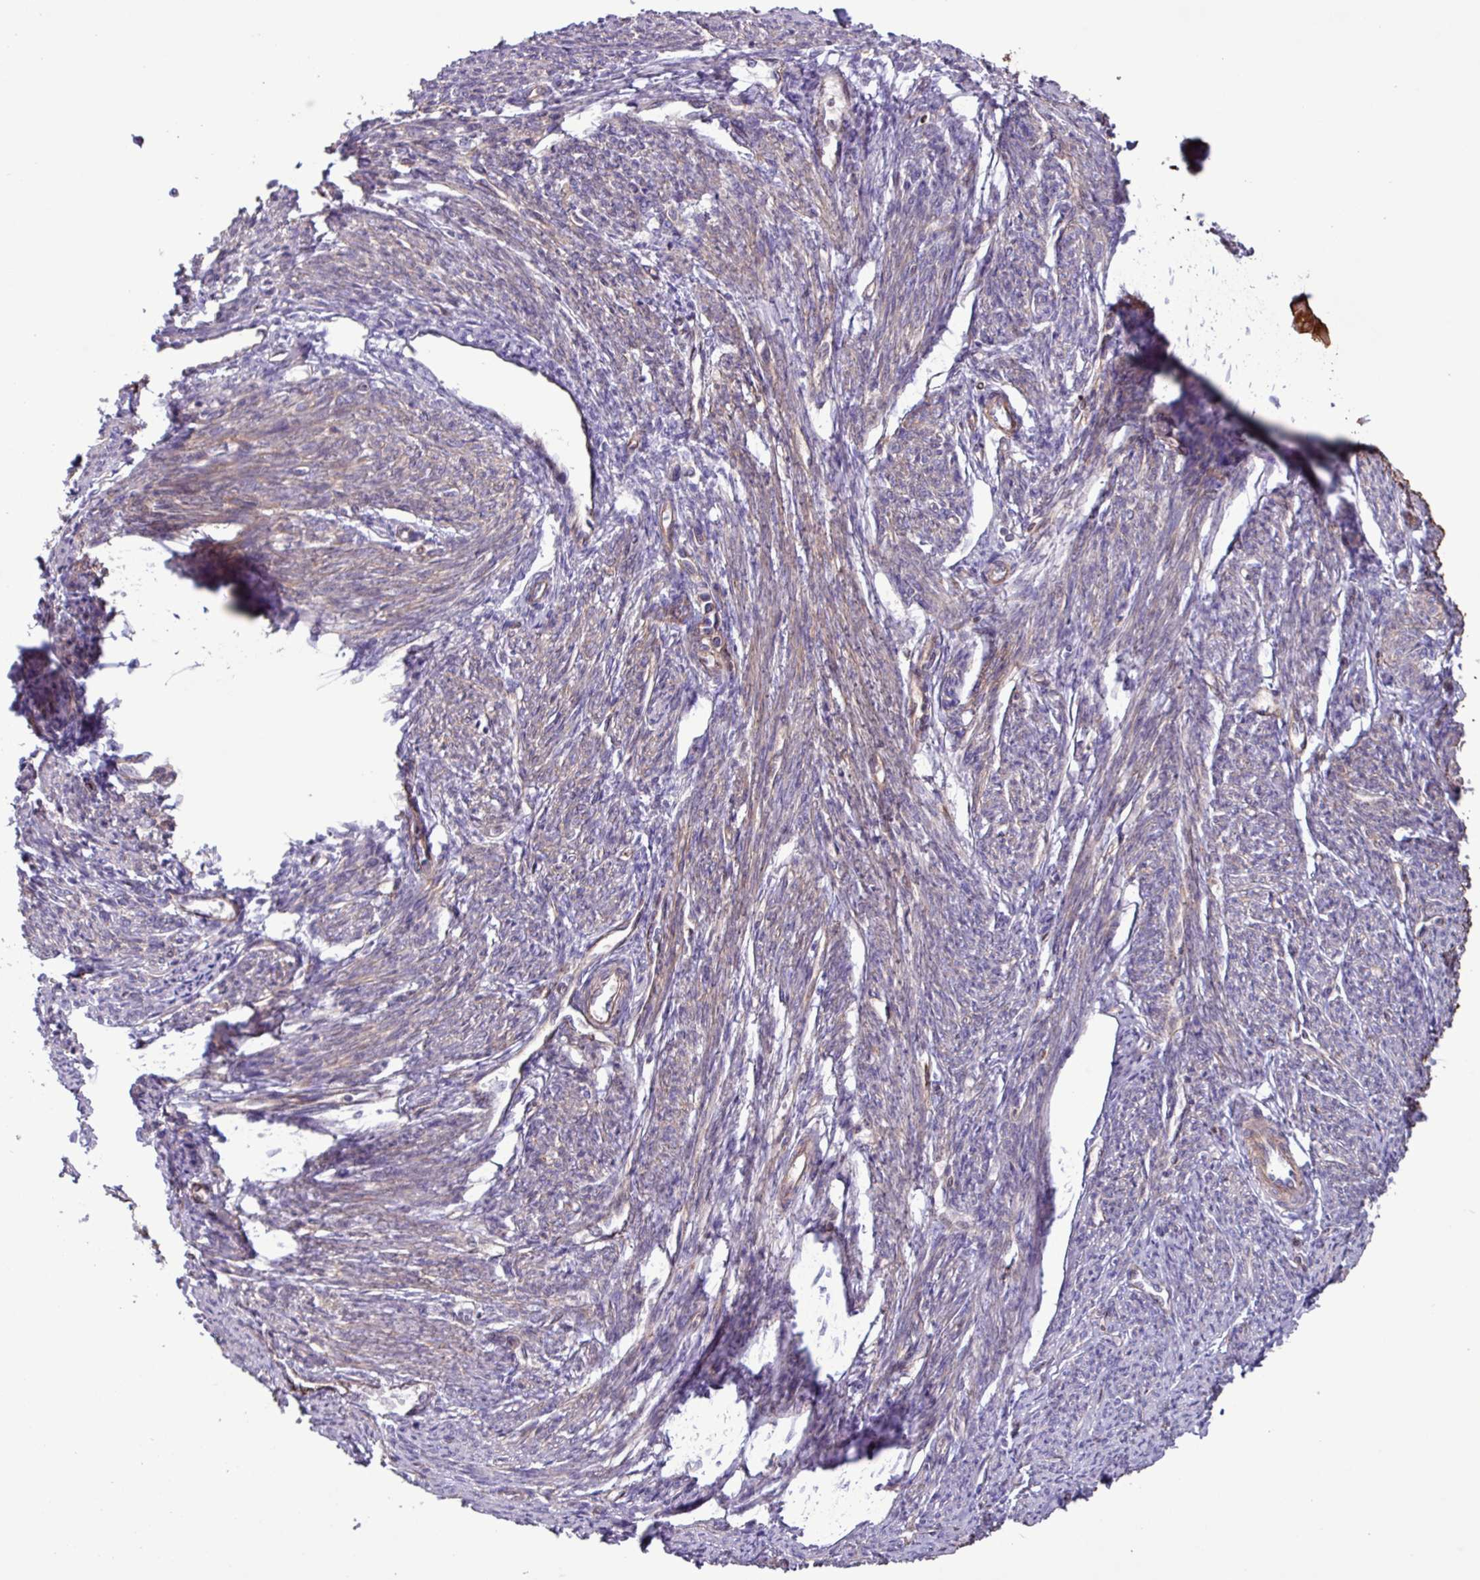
{"staining": {"intensity": "moderate", "quantity": "25%-75%", "location": "cytoplasmic/membranous"}, "tissue": "smooth muscle", "cell_type": "Smooth muscle cells", "image_type": "normal", "snomed": [{"axis": "morphology", "description": "Normal tissue, NOS"}, {"axis": "topography", "description": "Smooth muscle"}, {"axis": "topography", "description": "Fallopian tube"}], "caption": "High-magnification brightfield microscopy of unremarkable smooth muscle stained with DAB (3,3'-diaminobenzidine) (brown) and counterstained with hematoxylin (blue). smooth muscle cells exhibit moderate cytoplasmic/membranous staining is identified in about25%-75% of cells. (DAB = brown stain, brightfield microscopy at high magnification).", "gene": "CNTRL", "patient": {"sex": "female", "age": 59}}